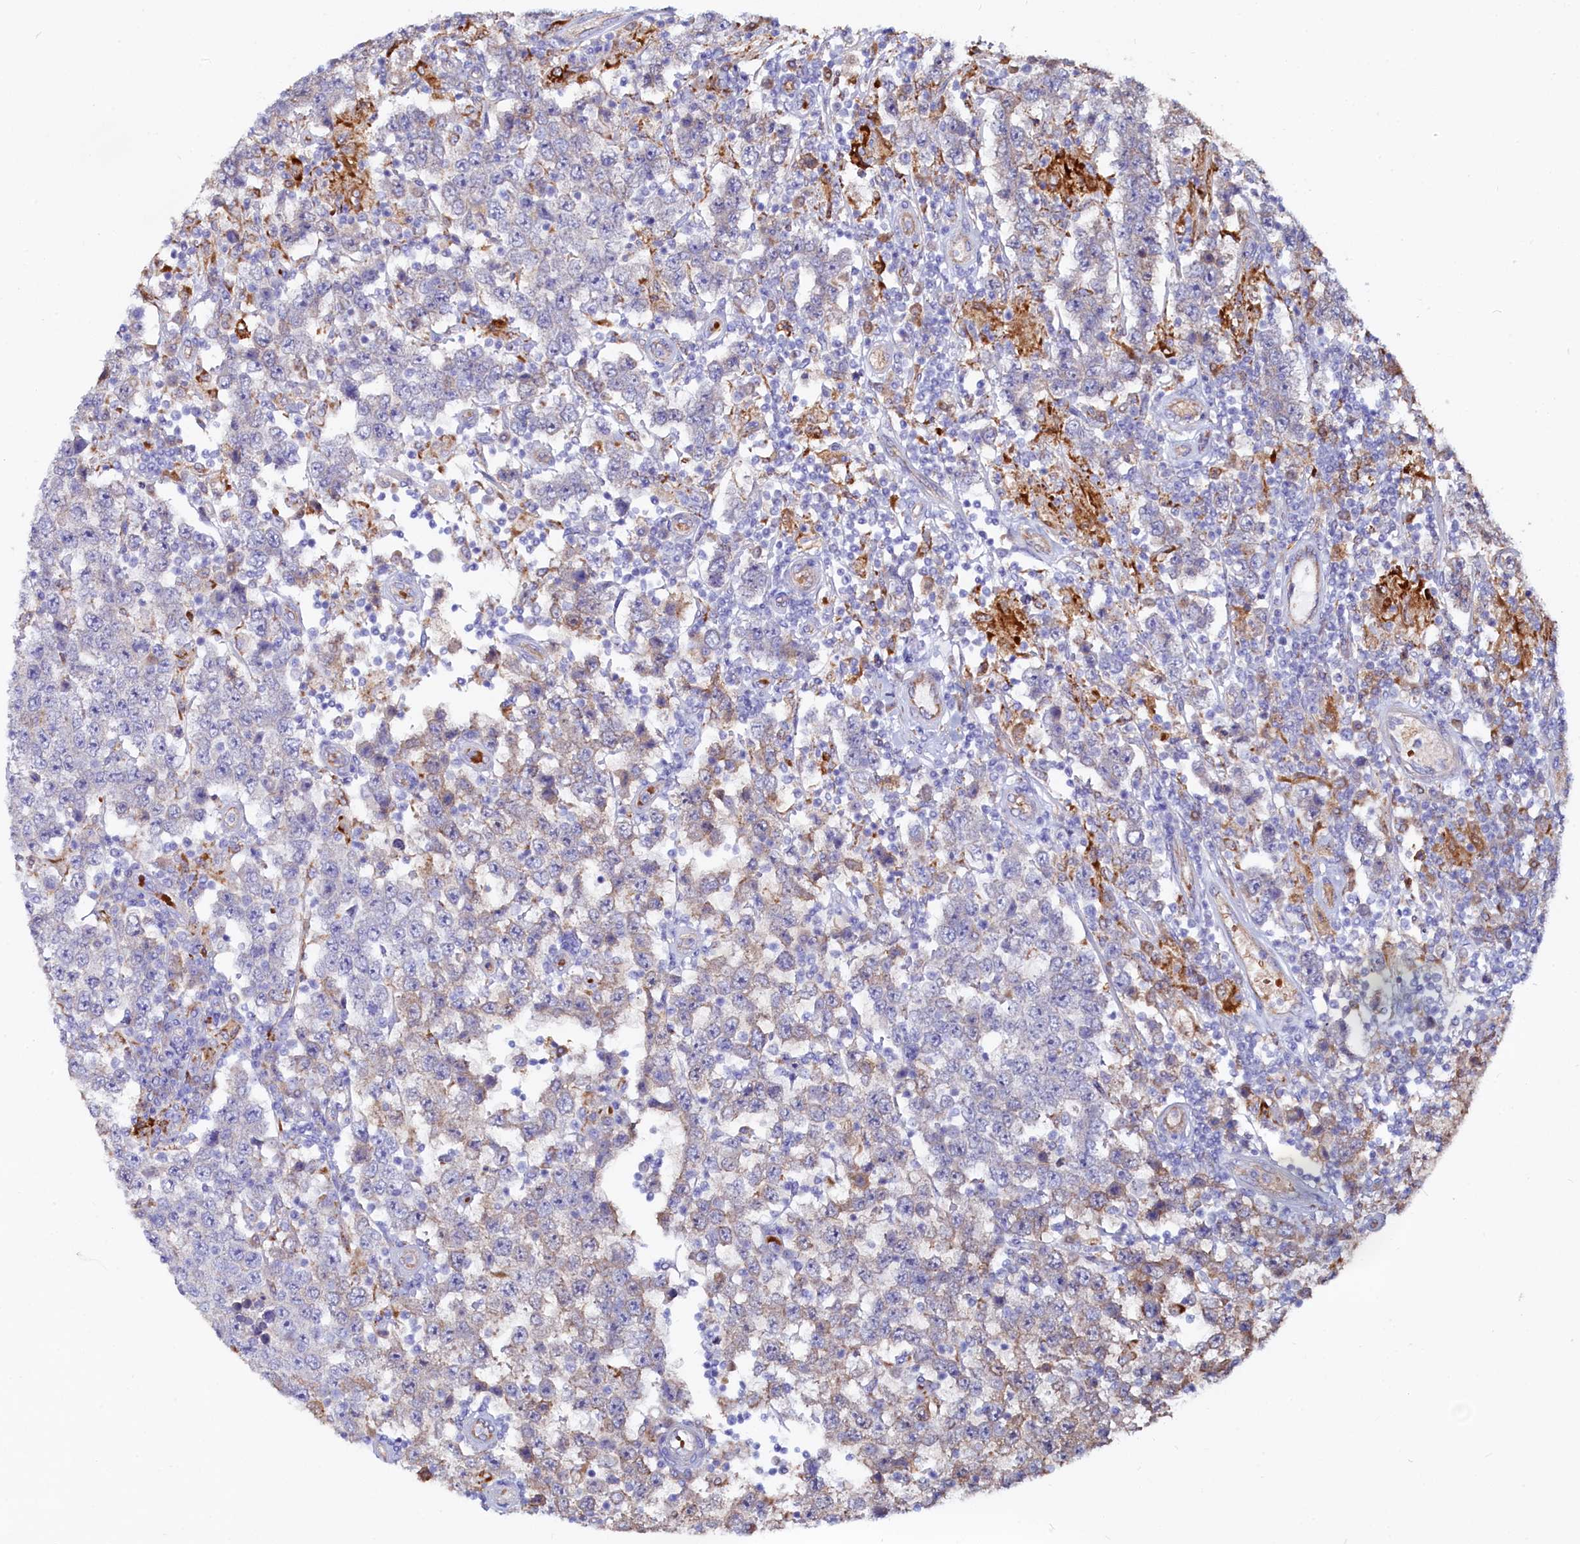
{"staining": {"intensity": "weak", "quantity": "<25%", "location": "cytoplasmic/membranous"}, "tissue": "testis cancer", "cell_type": "Tumor cells", "image_type": "cancer", "snomed": [{"axis": "morphology", "description": "Normal tissue, NOS"}, {"axis": "morphology", "description": "Urothelial carcinoma, High grade"}, {"axis": "morphology", "description": "Seminoma, NOS"}, {"axis": "morphology", "description": "Carcinoma, Embryonal, NOS"}, {"axis": "topography", "description": "Urinary bladder"}, {"axis": "topography", "description": "Testis"}], "caption": "Human testis embryonal carcinoma stained for a protein using immunohistochemistry (IHC) shows no staining in tumor cells.", "gene": "ASTE1", "patient": {"sex": "male", "age": 41}}